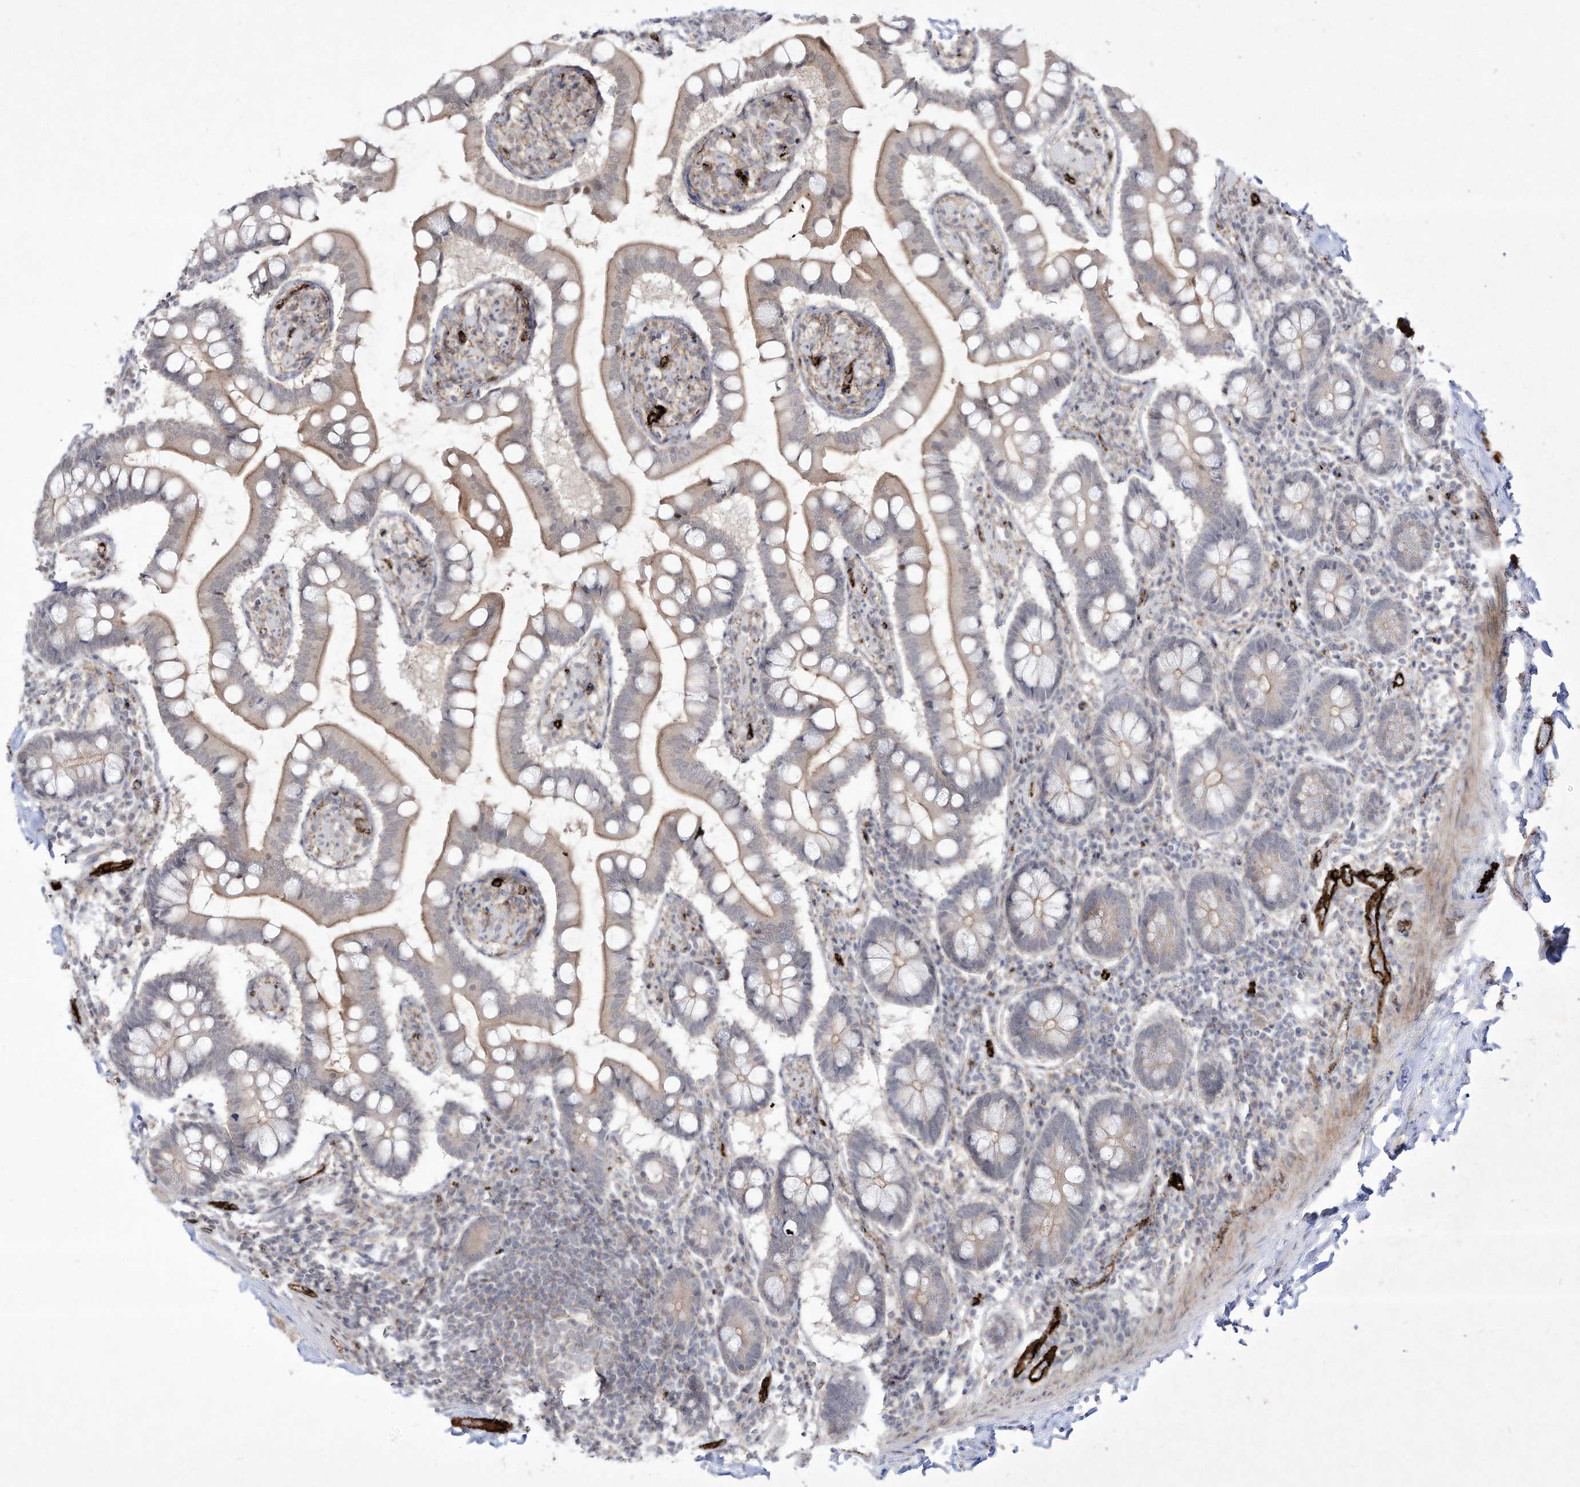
{"staining": {"intensity": "moderate", "quantity": "25%-75%", "location": "cytoplasmic/membranous"}, "tissue": "small intestine", "cell_type": "Glandular cells", "image_type": "normal", "snomed": [{"axis": "morphology", "description": "Normal tissue, NOS"}, {"axis": "topography", "description": "Small intestine"}], "caption": "IHC of normal human small intestine exhibits medium levels of moderate cytoplasmic/membranous positivity in about 25%-75% of glandular cells. The staining is performed using DAB (3,3'-diaminobenzidine) brown chromogen to label protein expression. The nuclei are counter-stained blue using hematoxylin.", "gene": "ZGRF1", "patient": {"sex": "male", "age": 41}}